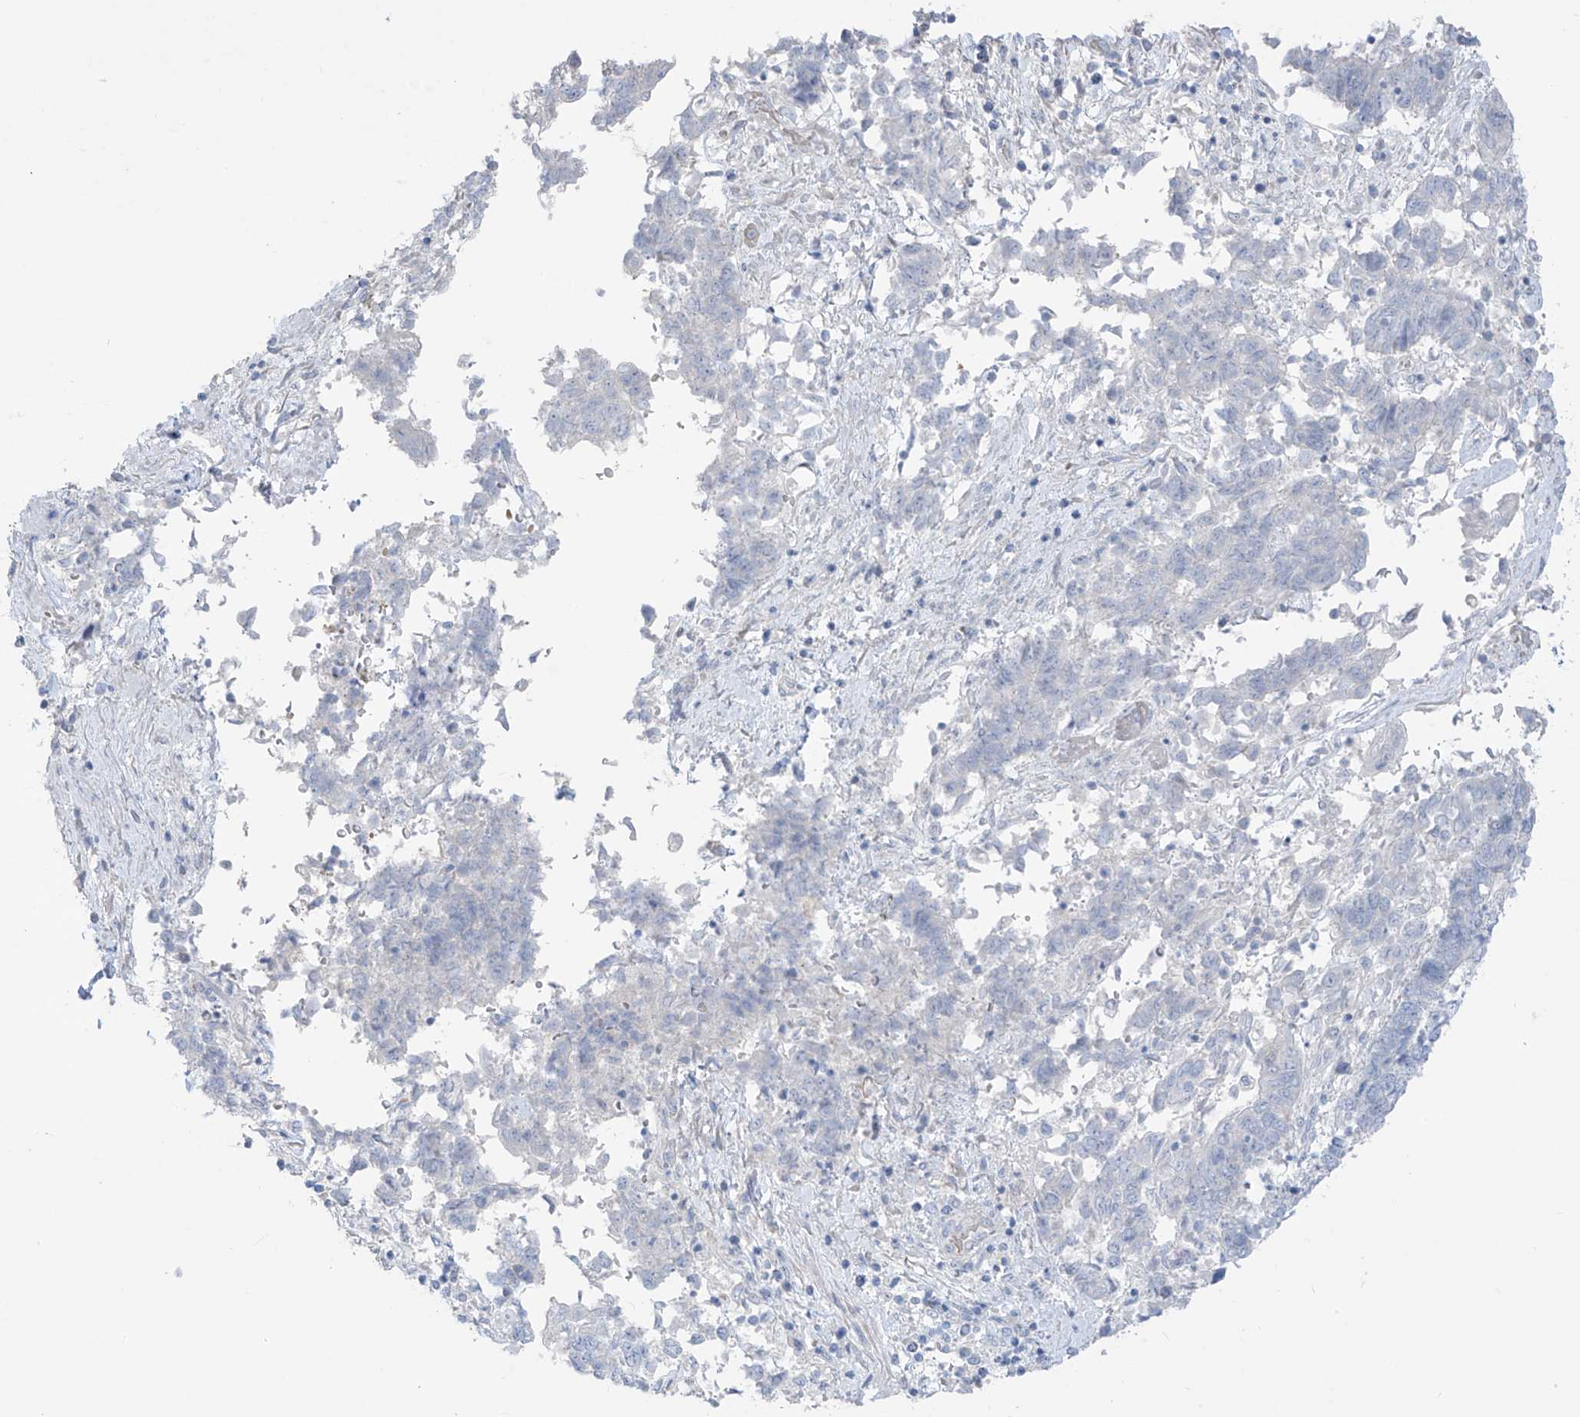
{"staining": {"intensity": "negative", "quantity": "none", "location": "none"}, "tissue": "endometrial cancer", "cell_type": "Tumor cells", "image_type": "cancer", "snomed": [{"axis": "morphology", "description": "Adenocarcinoma, NOS"}, {"axis": "topography", "description": "Endometrium"}], "caption": "Immunohistochemistry (IHC) photomicrograph of human adenocarcinoma (endometrial) stained for a protein (brown), which demonstrates no positivity in tumor cells.", "gene": "ASPRV1", "patient": {"sex": "female", "age": 80}}